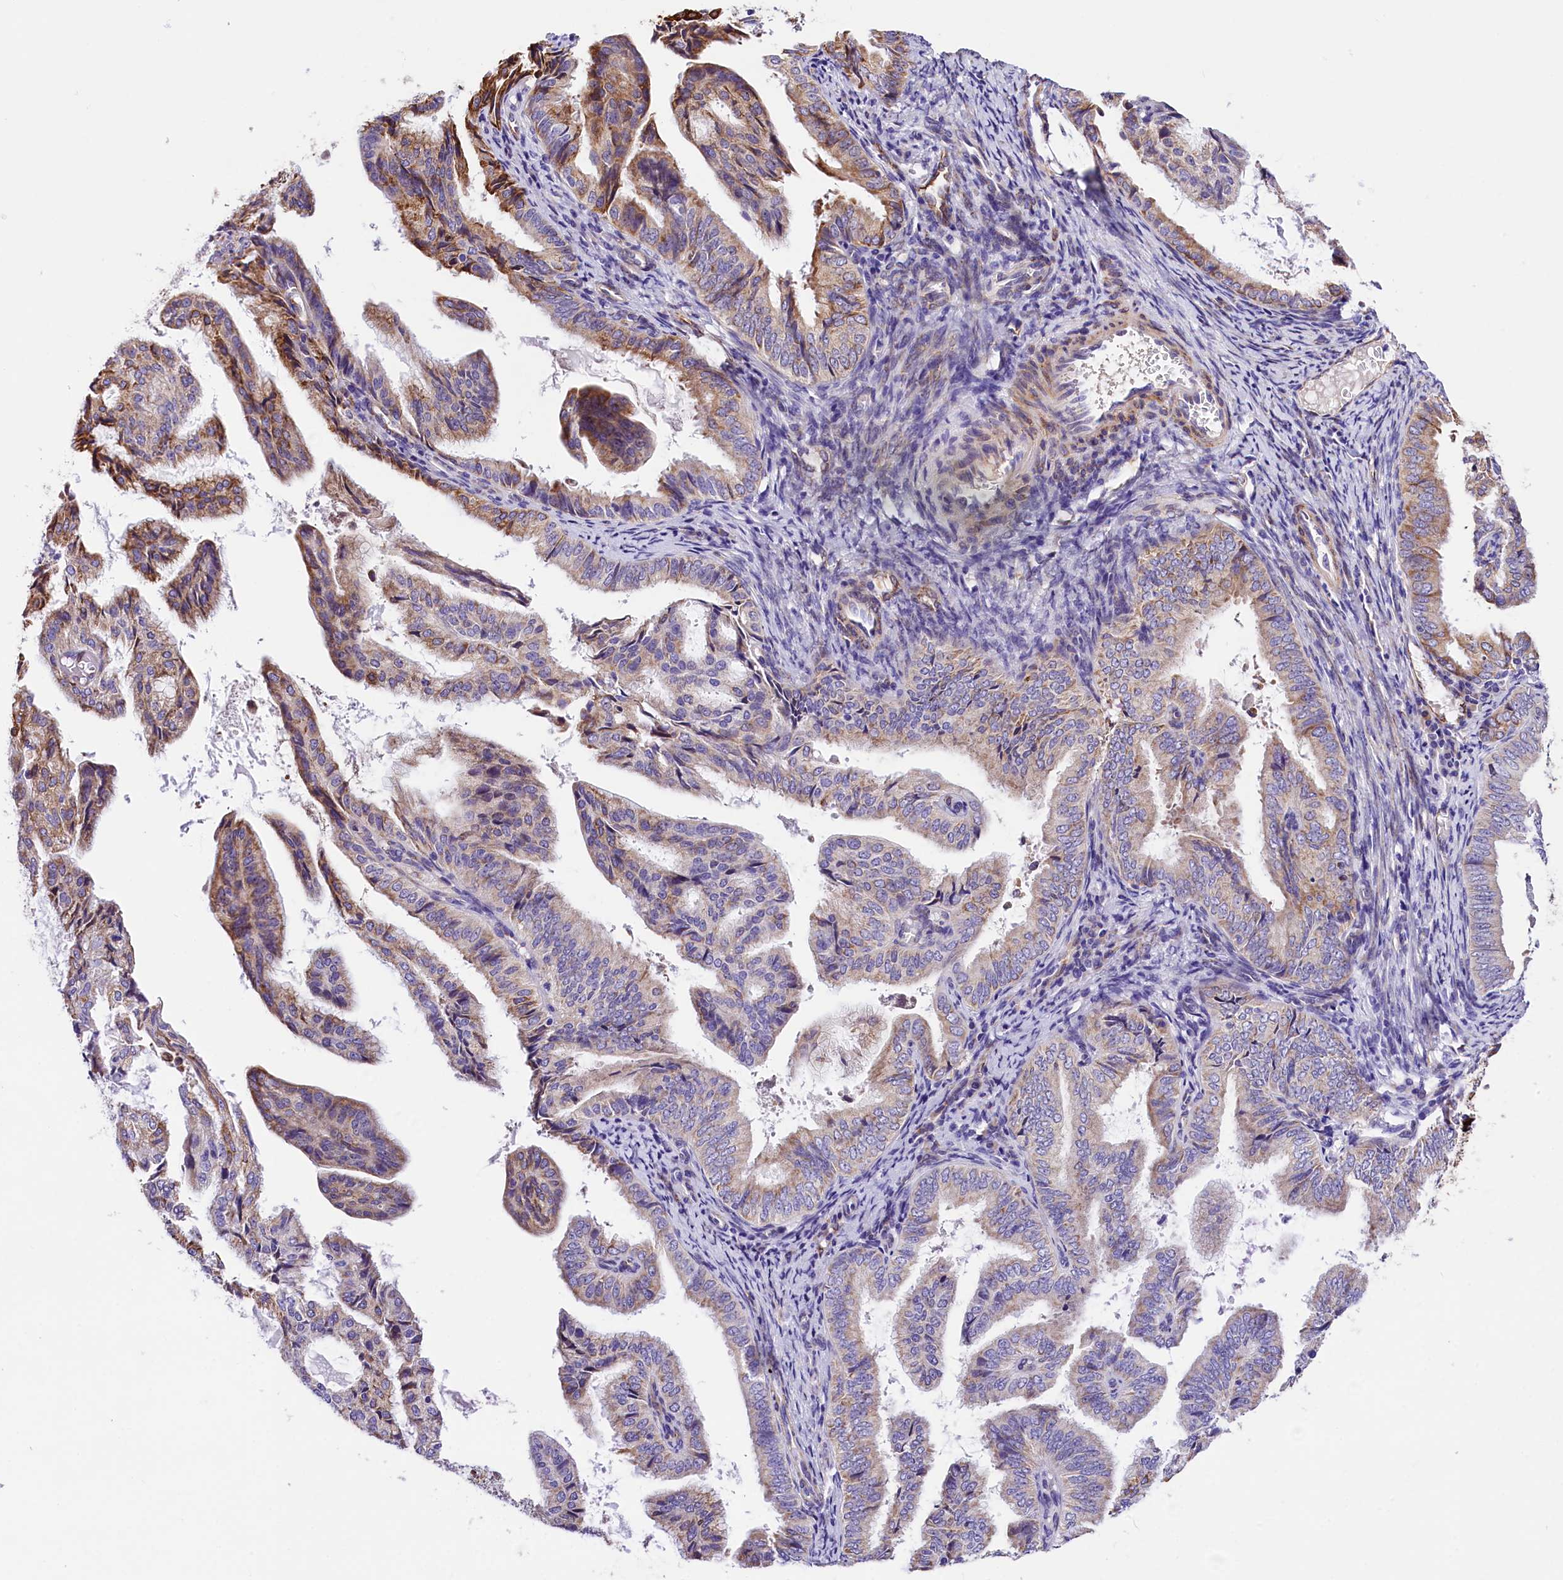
{"staining": {"intensity": "moderate", "quantity": "25%-75%", "location": "cytoplasmic/membranous"}, "tissue": "endometrial cancer", "cell_type": "Tumor cells", "image_type": "cancer", "snomed": [{"axis": "morphology", "description": "Adenocarcinoma, NOS"}, {"axis": "topography", "description": "Endometrium"}], "caption": "A medium amount of moderate cytoplasmic/membranous staining is seen in approximately 25%-75% of tumor cells in endometrial cancer (adenocarcinoma) tissue. The staining was performed using DAB (3,3'-diaminobenzidine) to visualize the protein expression in brown, while the nuclei were stained in blue with hematoxylin (Magnification: 20x).", "gene": "ITGA1", "patient": {"sex": "female", "age": 58}}